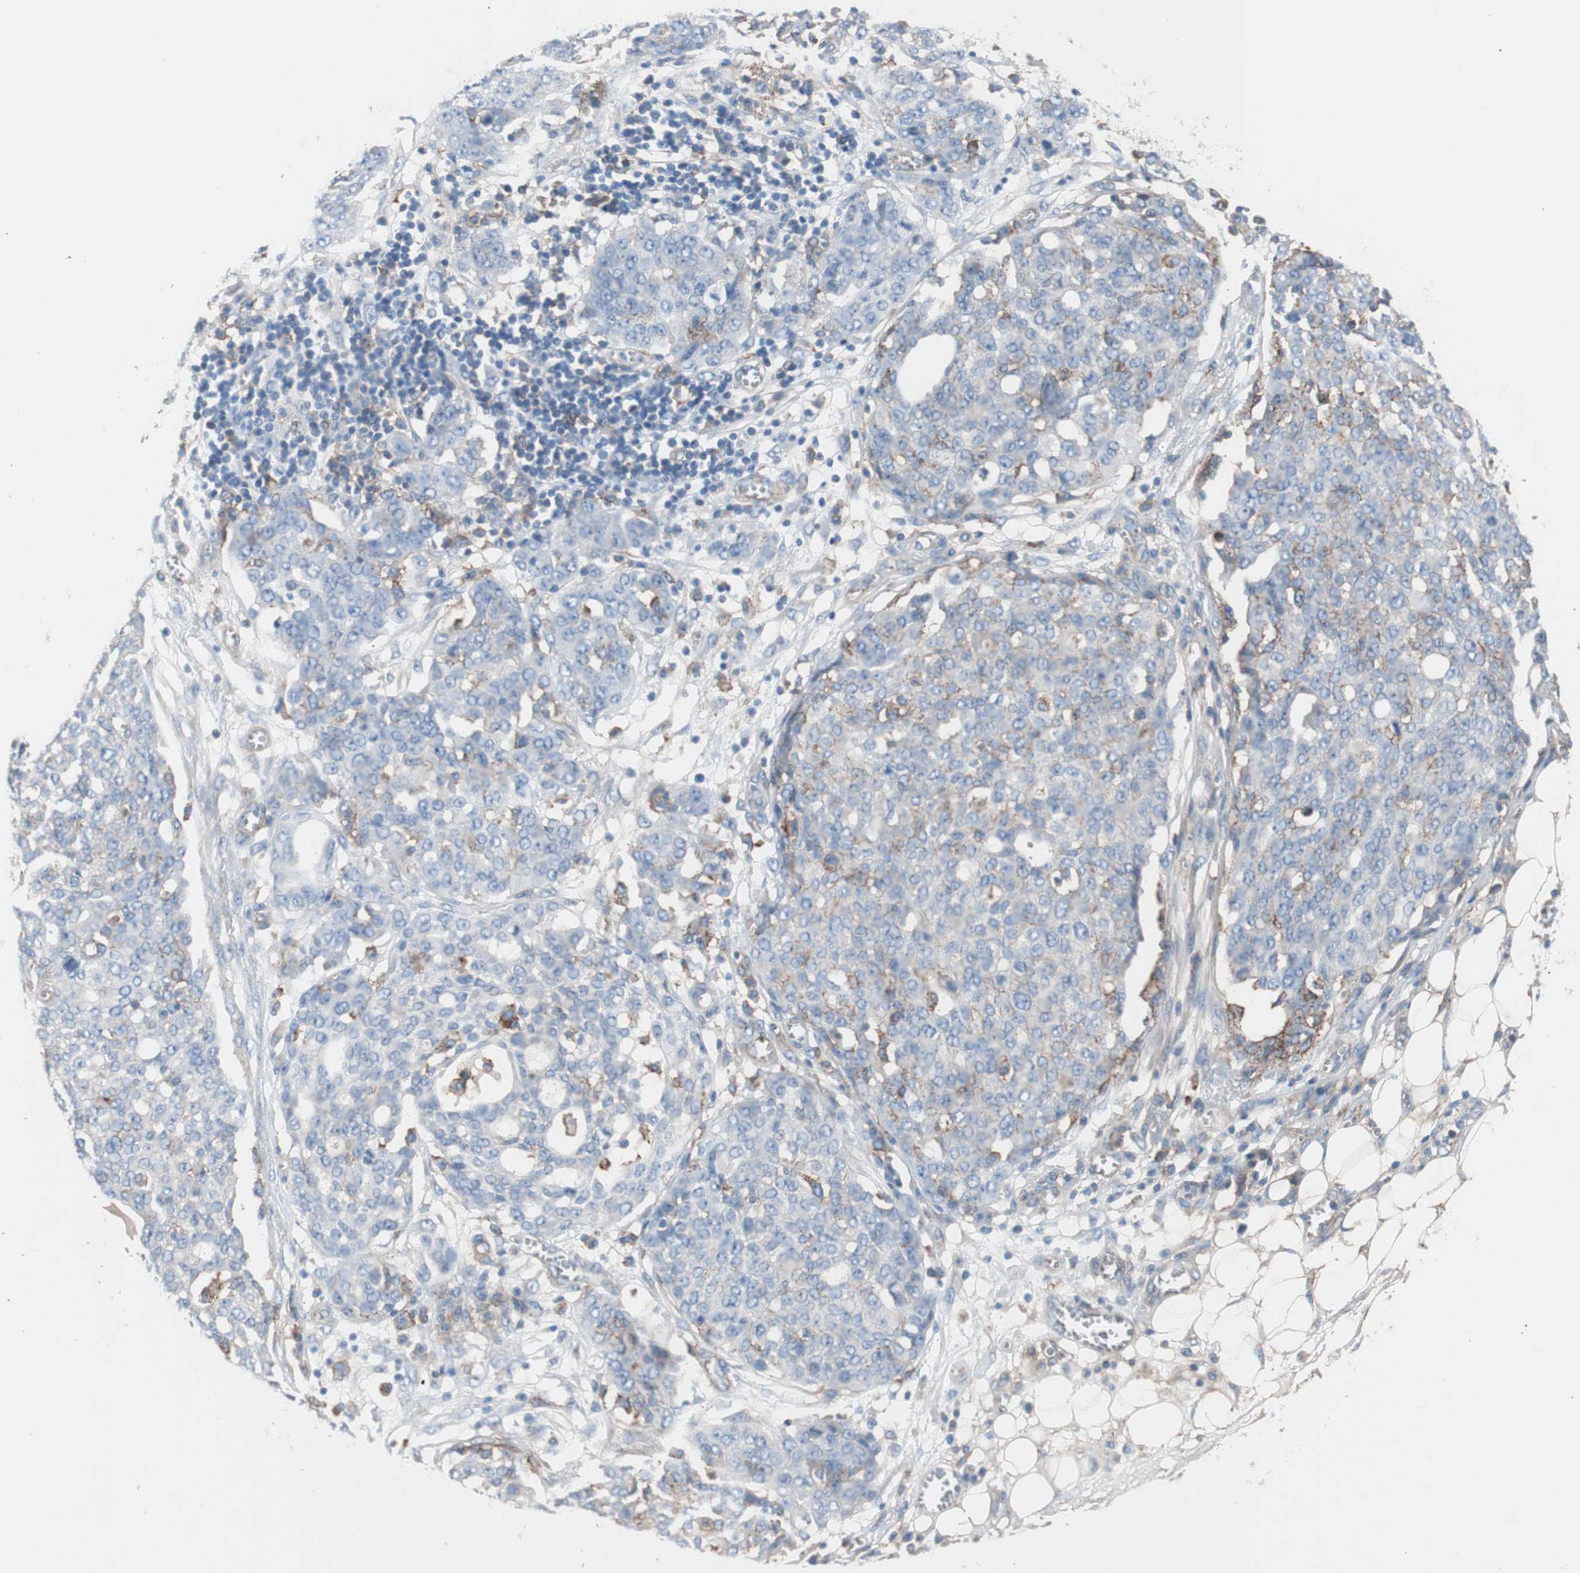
{"staining": {"intensity": "negative", "quantity": "none", "location": "none"}, "tissue": "ovarian cancer", "cell_type": "Tumor cells", "image_type": "cancer", "snomed": [{"axis": "morphology", "description": "Cystadenocarcinoma, serous, NOS"}, {"axis": "topography", "description": "Soft tissue"}, {"axis": "topography", "description": "Ovary"}], "caption": "Immunohistochemistry (IHC) photomicrograph of human ovarian cancer stained for a protein (brown), which demonstrates no staining in tumor cells.", "gene": "CD81", "patient": {"sex": "female", "age": 57}}